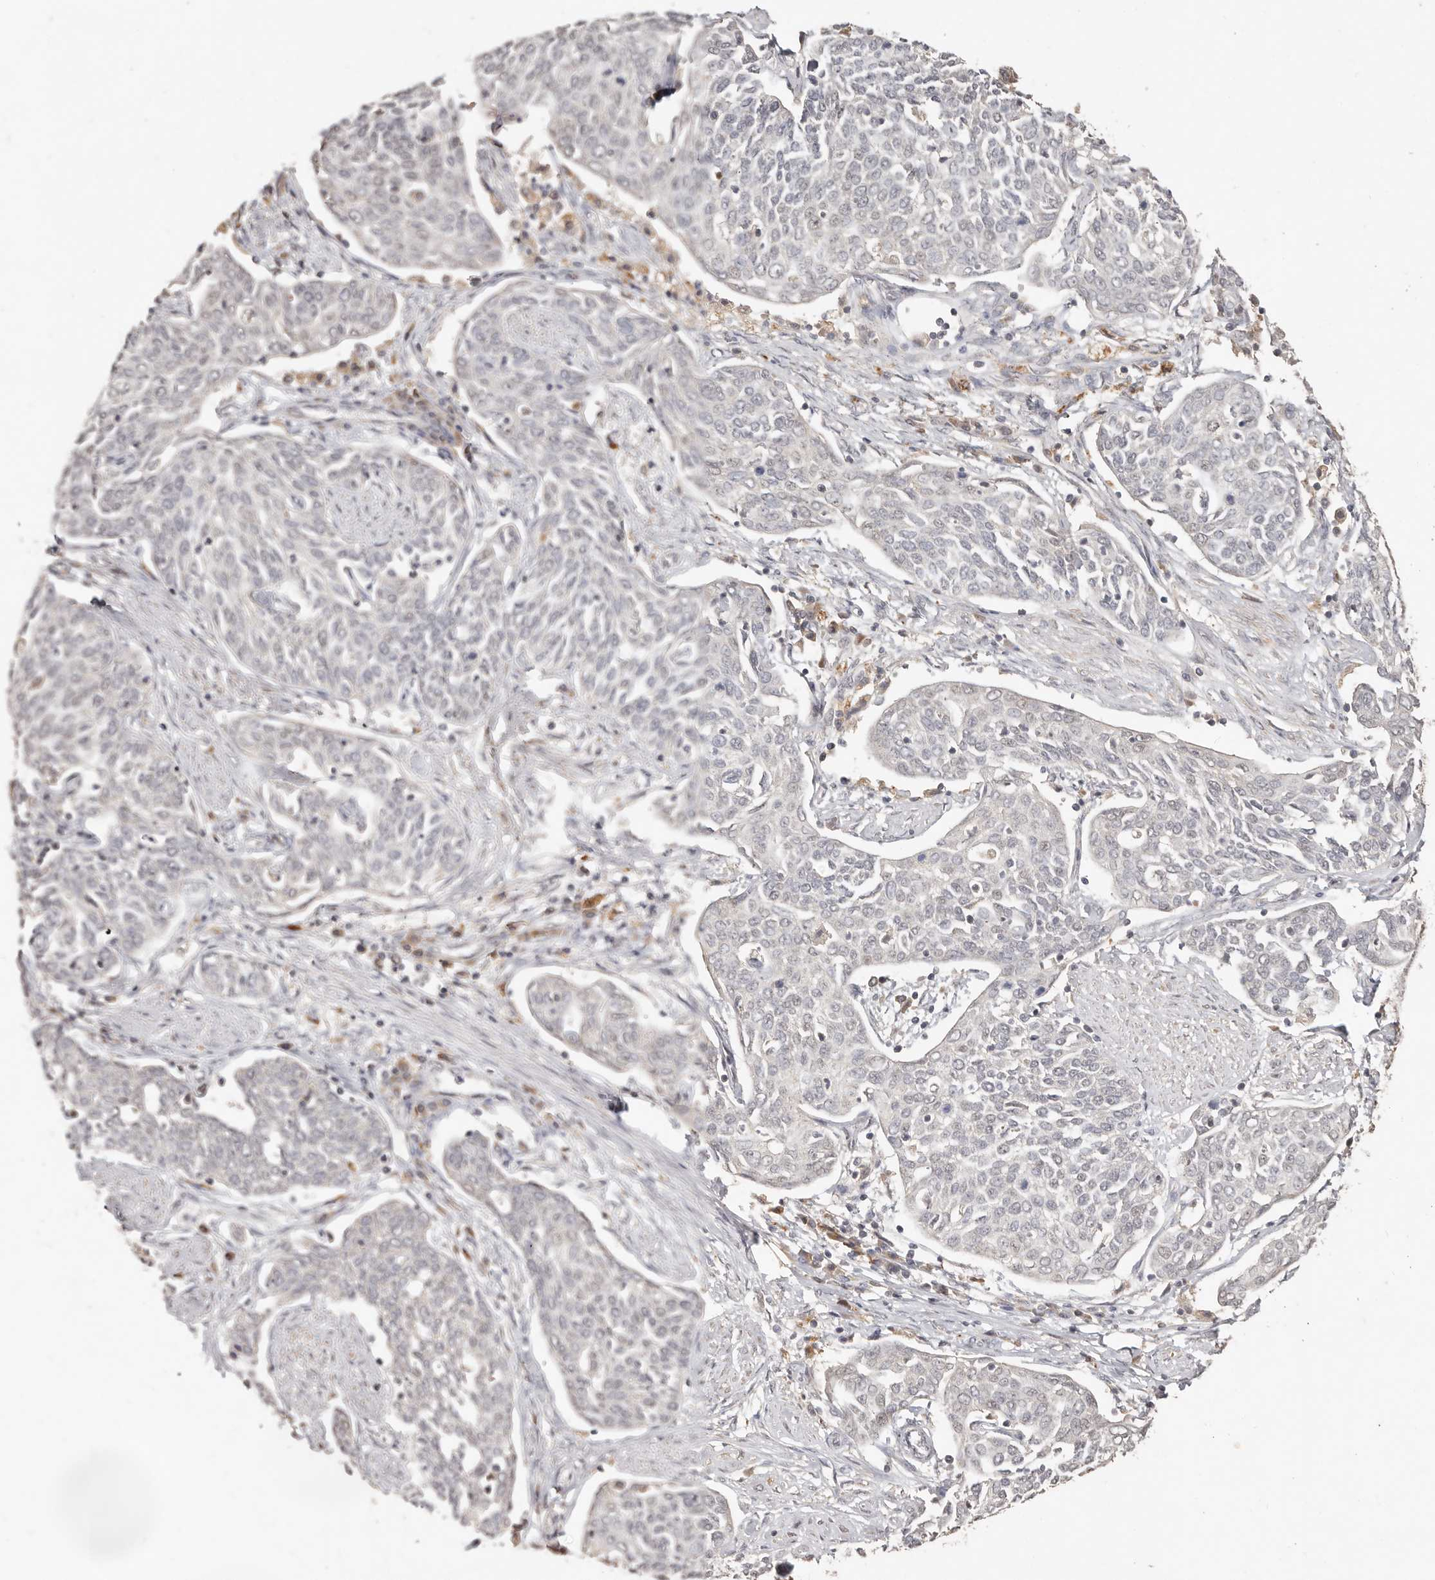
{"staining": {"intensity": "negative", "quantity": "none", "location": "none"}, "tissue": "cervical cancer", "cell_type": "Tumor cells", "image_type": "cancer", "snomed": [{"axis": "morphology", "description": "Squamous cell carcinoma, NOS"}, {"axis": "topography", "description": "Cervix"}], "caption": "Tumor cells show no significant protein positivity in cervical squamous cell carcinoma.", "gene": "MTFR2", "patient": {"sex": "female", "age": 34}}